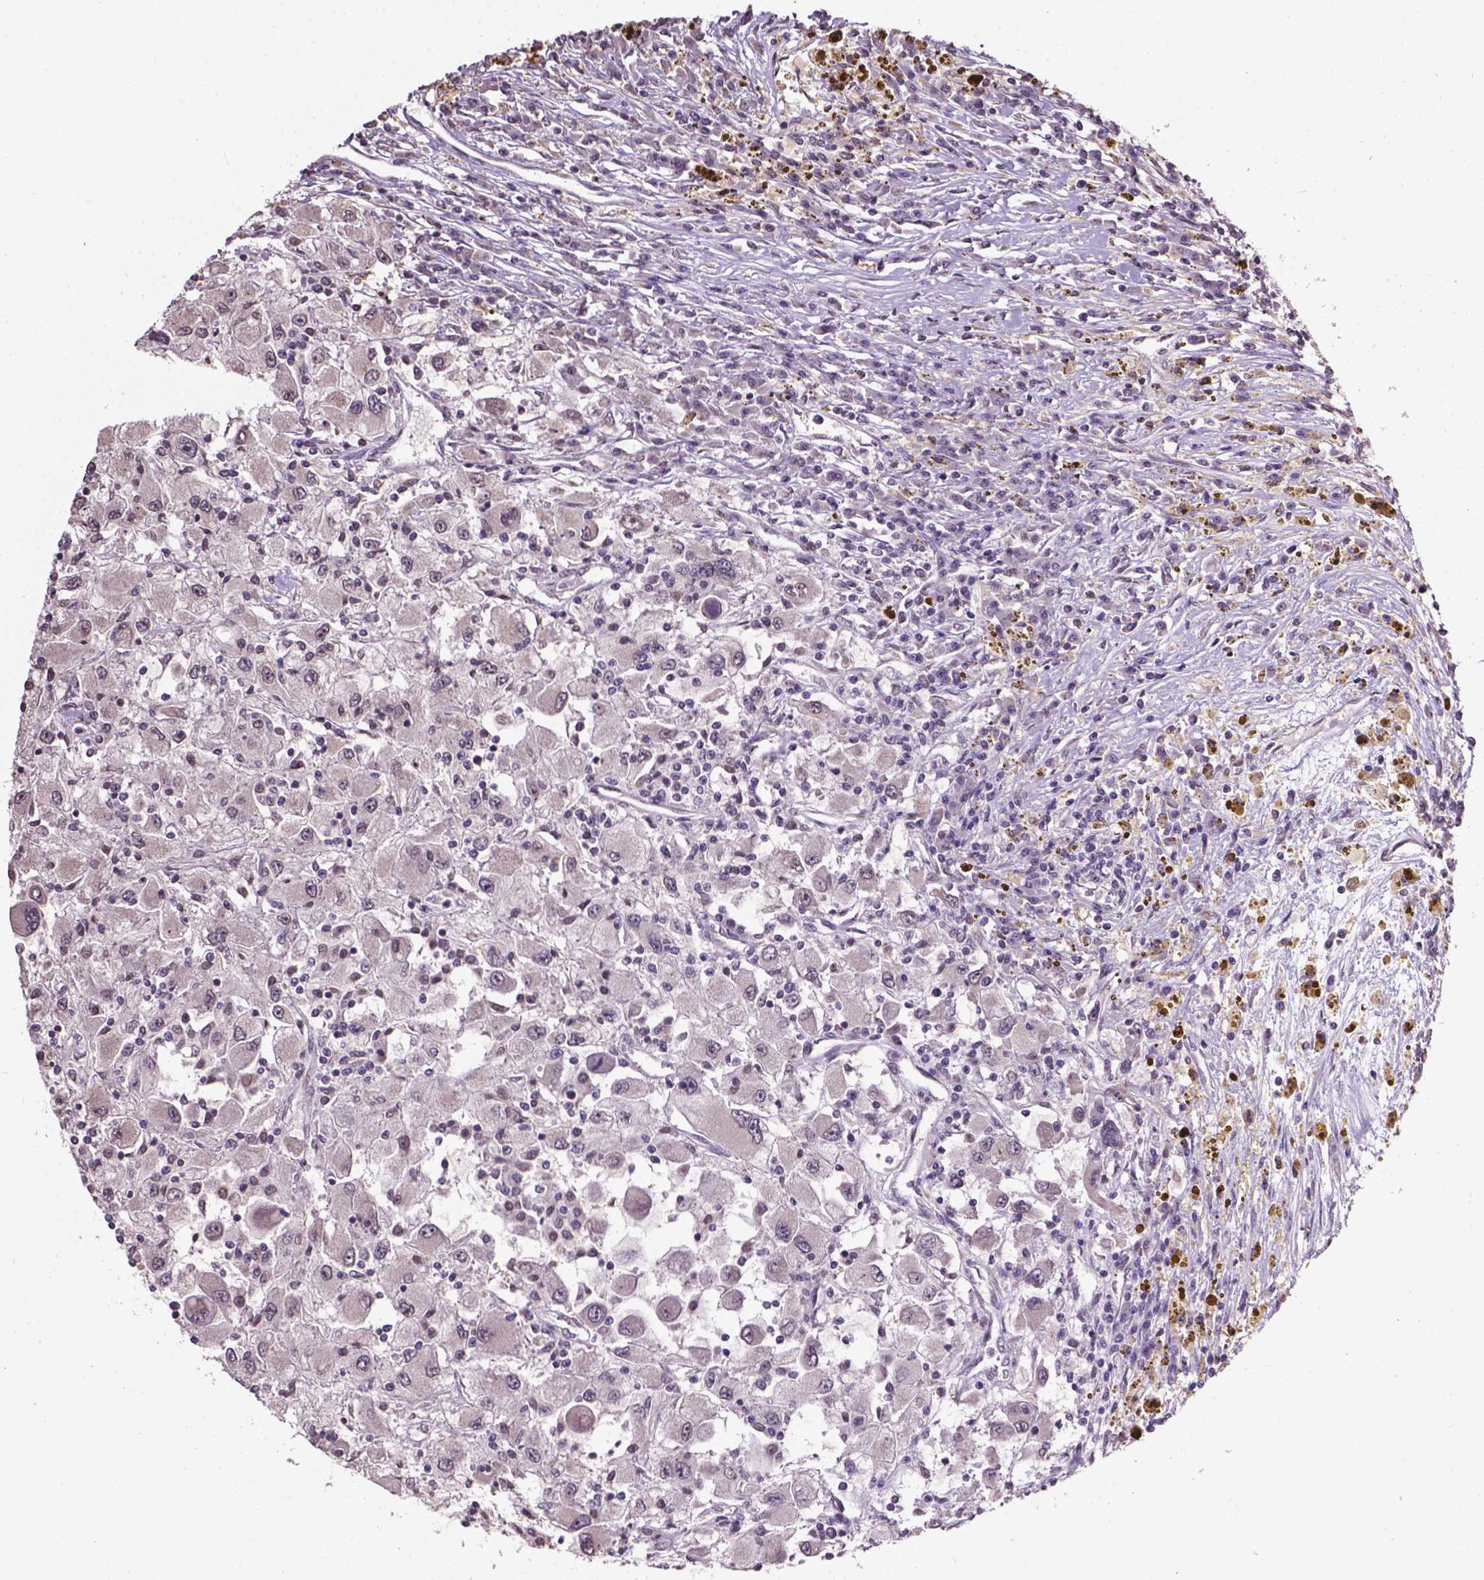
{"staining": {"intensity": "negative", "quantity": "none", "location": "none"}, "tissue": "renal cancer", "cell_type": "Tumor cells", "image_type": "cancer", "snomed": [{"axis": "morphology", "description": "Adenocarcinoma, NOS"}, {"axis": "topography", "description": "Kidney"}], "caption": "There is no significant positivity in tumor cells of renal cancer (adenocarcinoma).", "gene": "GLRA2", "patient": {"sex": "female", "age": 67}}